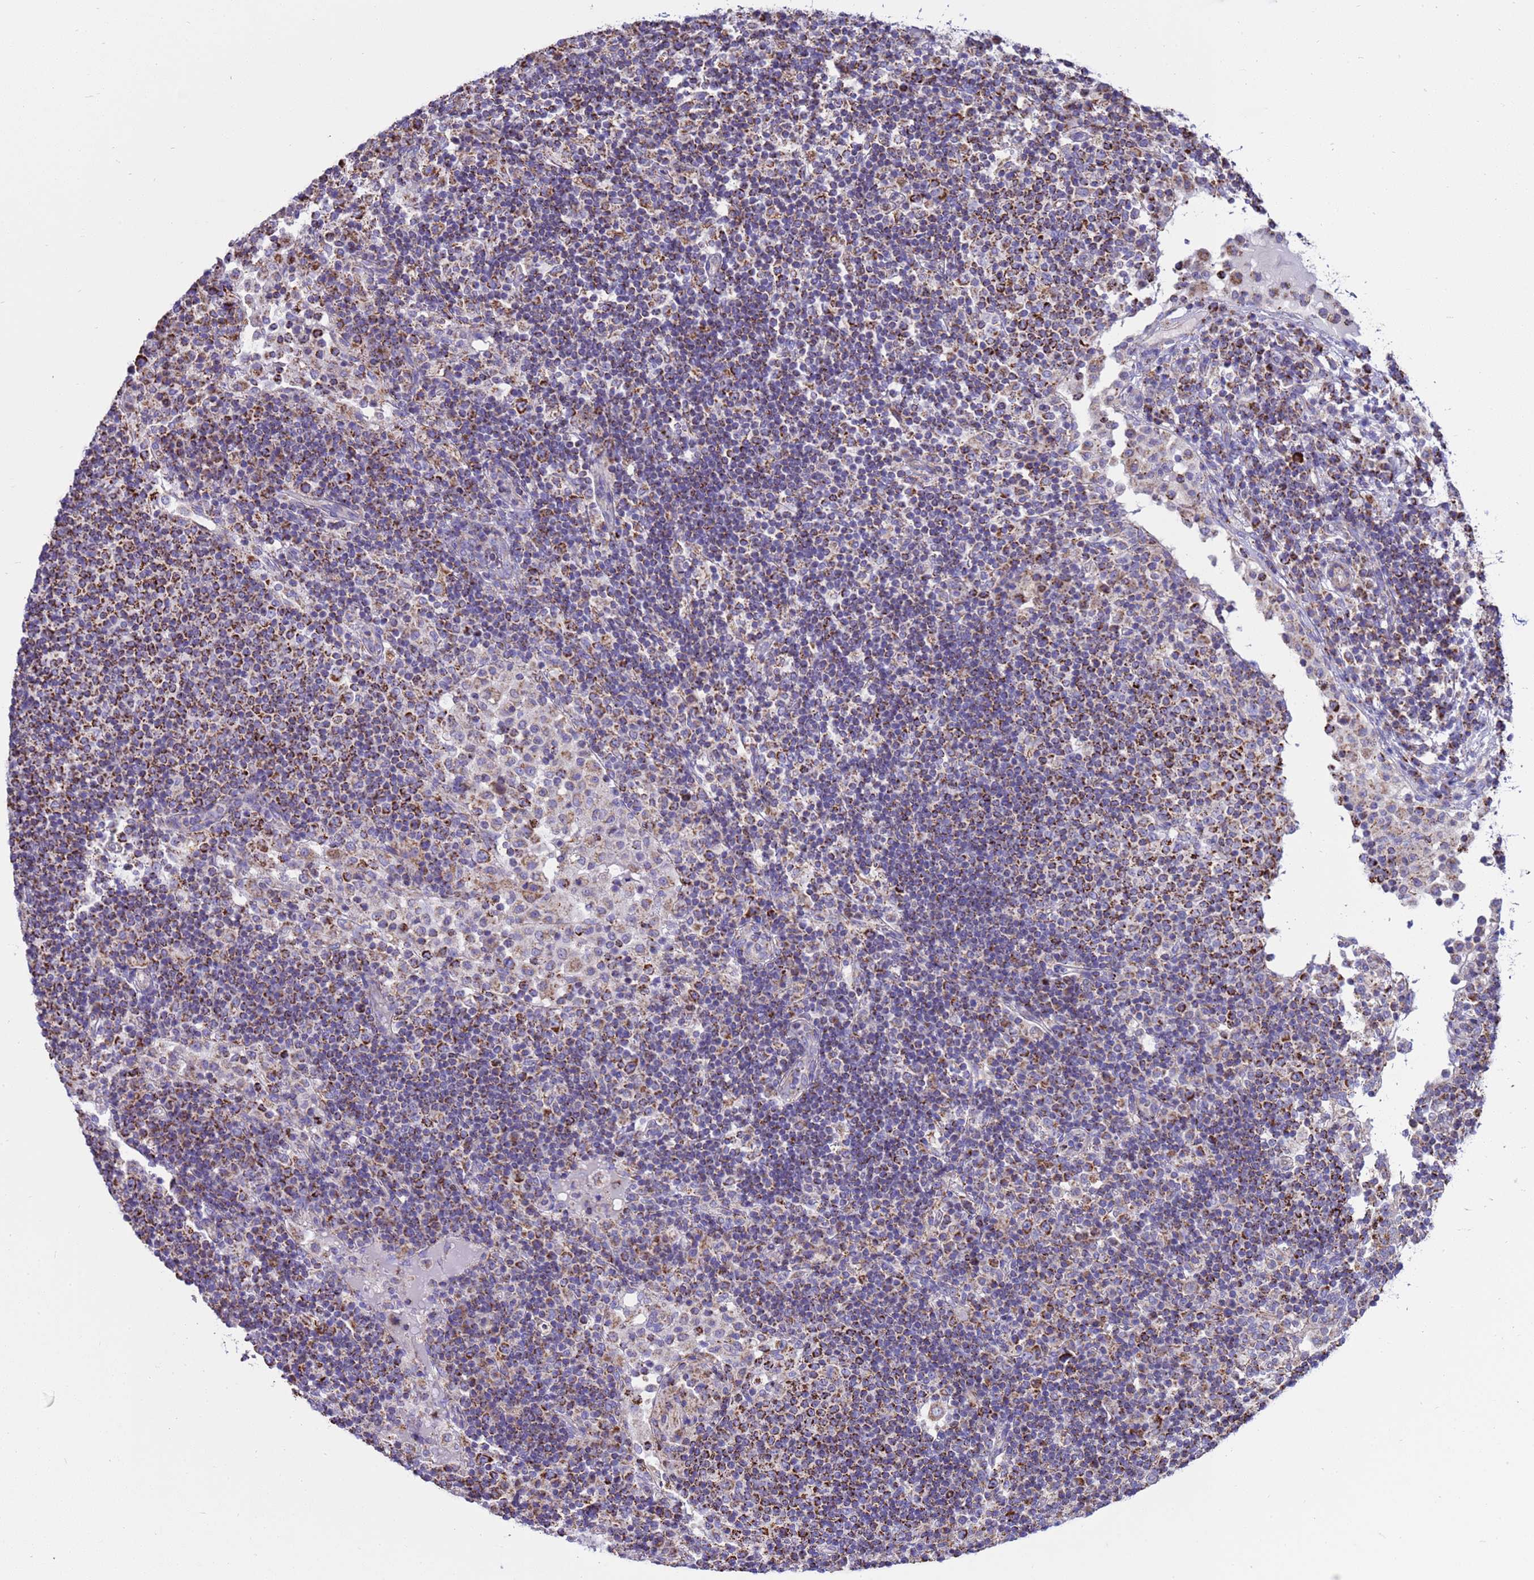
{"staining": {"intensity": "strong", "quantity": "<25%", "location": "cytoplasmic/membranous"}, "tissue": "lymph node", "cell_type": "Germinal center cells", "image_type": "normal", "snomed": [{"axis": "morphology", "description": "Normal tissue, NOS"}, {"axis": "topography", "description": "Lymph node"}], "caption": "IHC photomicrograph of benign lymph node: human lymph node stained using IHC displays medium levels of strong protein expression localized specifically in the cytoplasmic/membranous of germinal center cells, appearing as a cytoplasmic/membranous brown color.", "gene": "RNF165", "patient": {"sex": "female", "age": 53}}